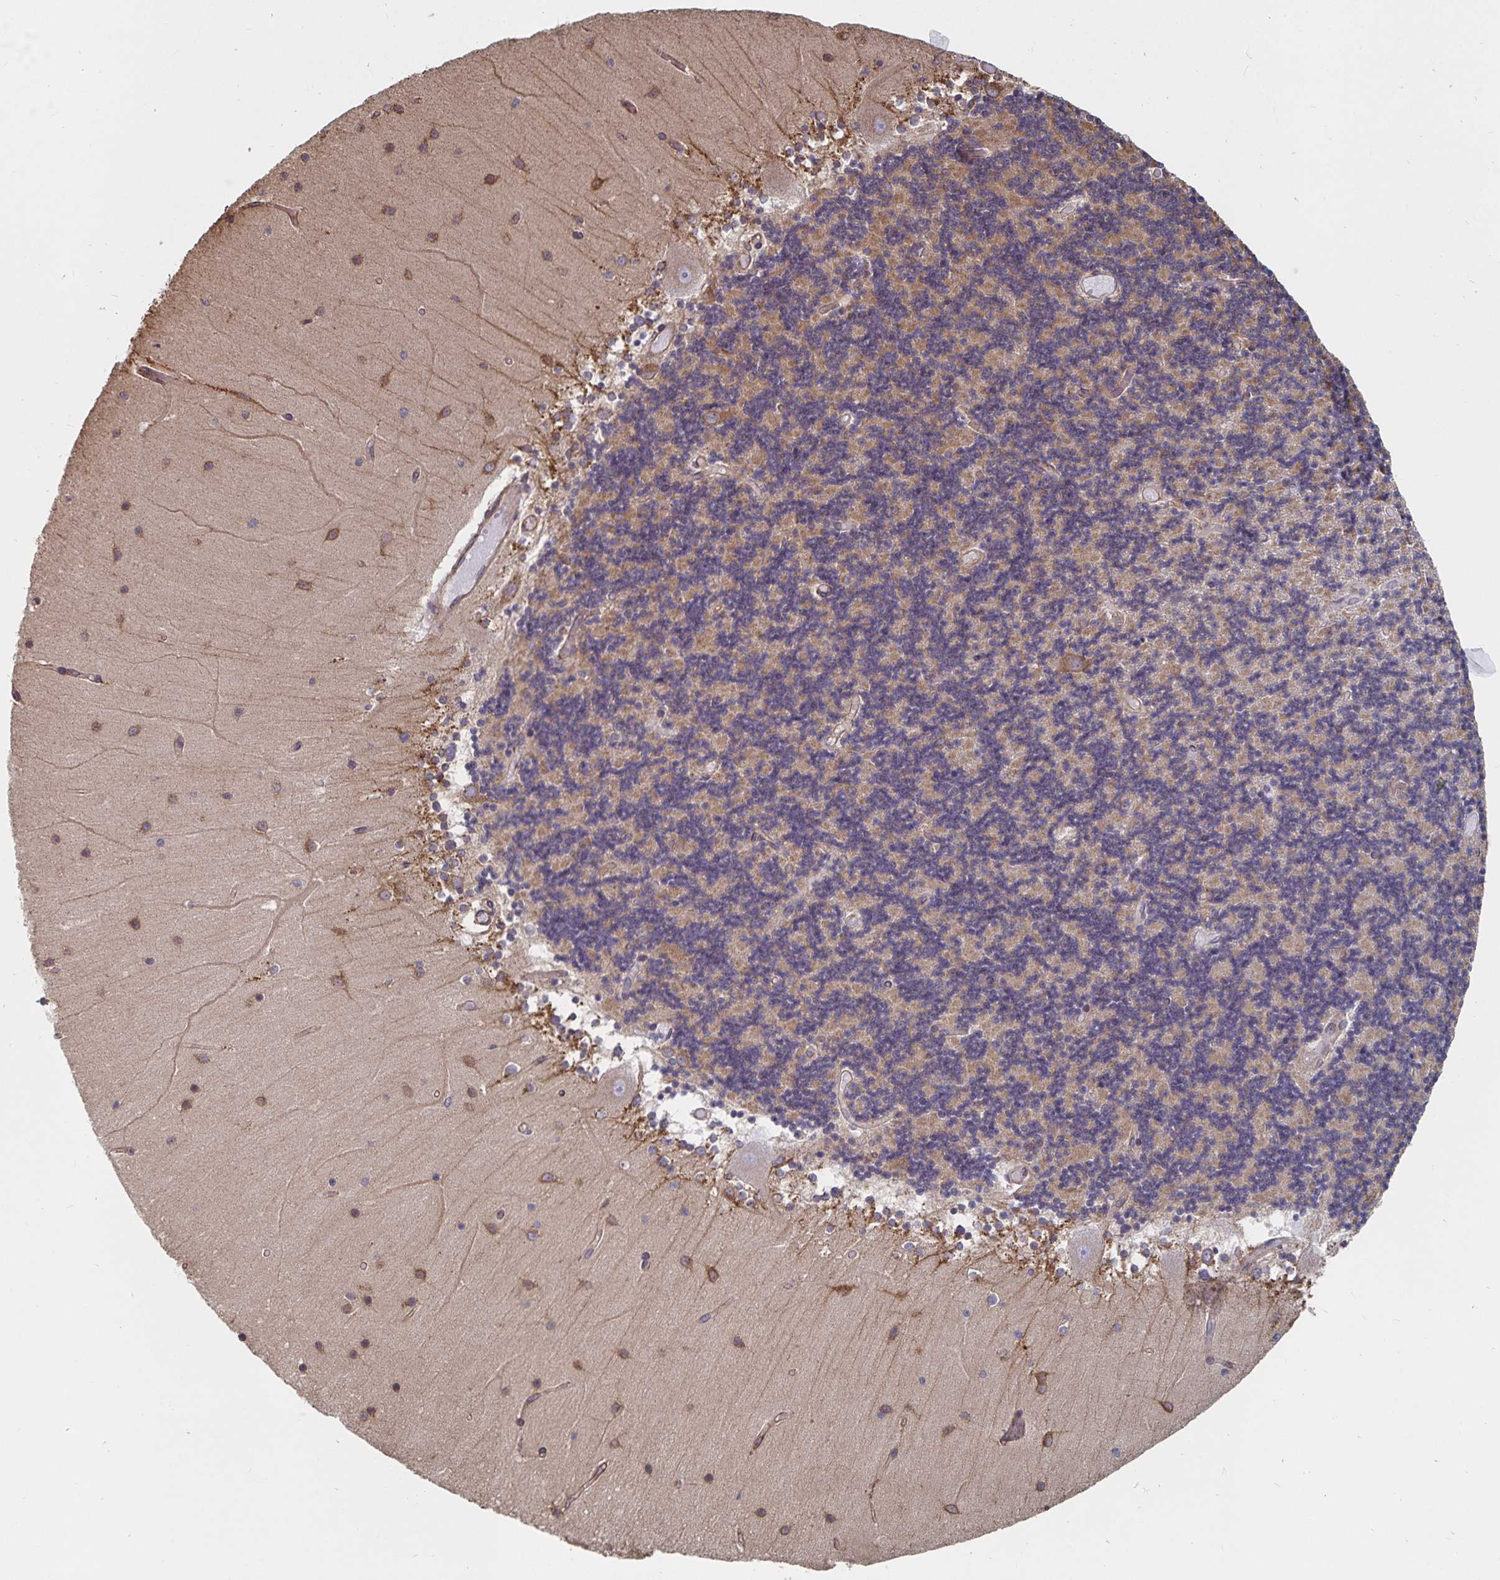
{"staining": {"intensity": "weak", "quantity": "25%-75%", "location": "cytoplasmic/membranous"}, "tissue": "cerebellum", "cell_type": "Cells in granular layer", "image_type": "normal", "snomed": [{"axis": "morphology", "description": "Normal tissue, NOS"}, {"axis": "topography", "description": "Cerebellum"}], "caption": "An image showing weak cytoplasmic/membranous staining in about 25%-75% of cells in granular layer in benign cerebellum, as visualized by brown immunohistochemical staining.", "gene": "BCAP29", "patient": {"sex": "female", "age": 28}}